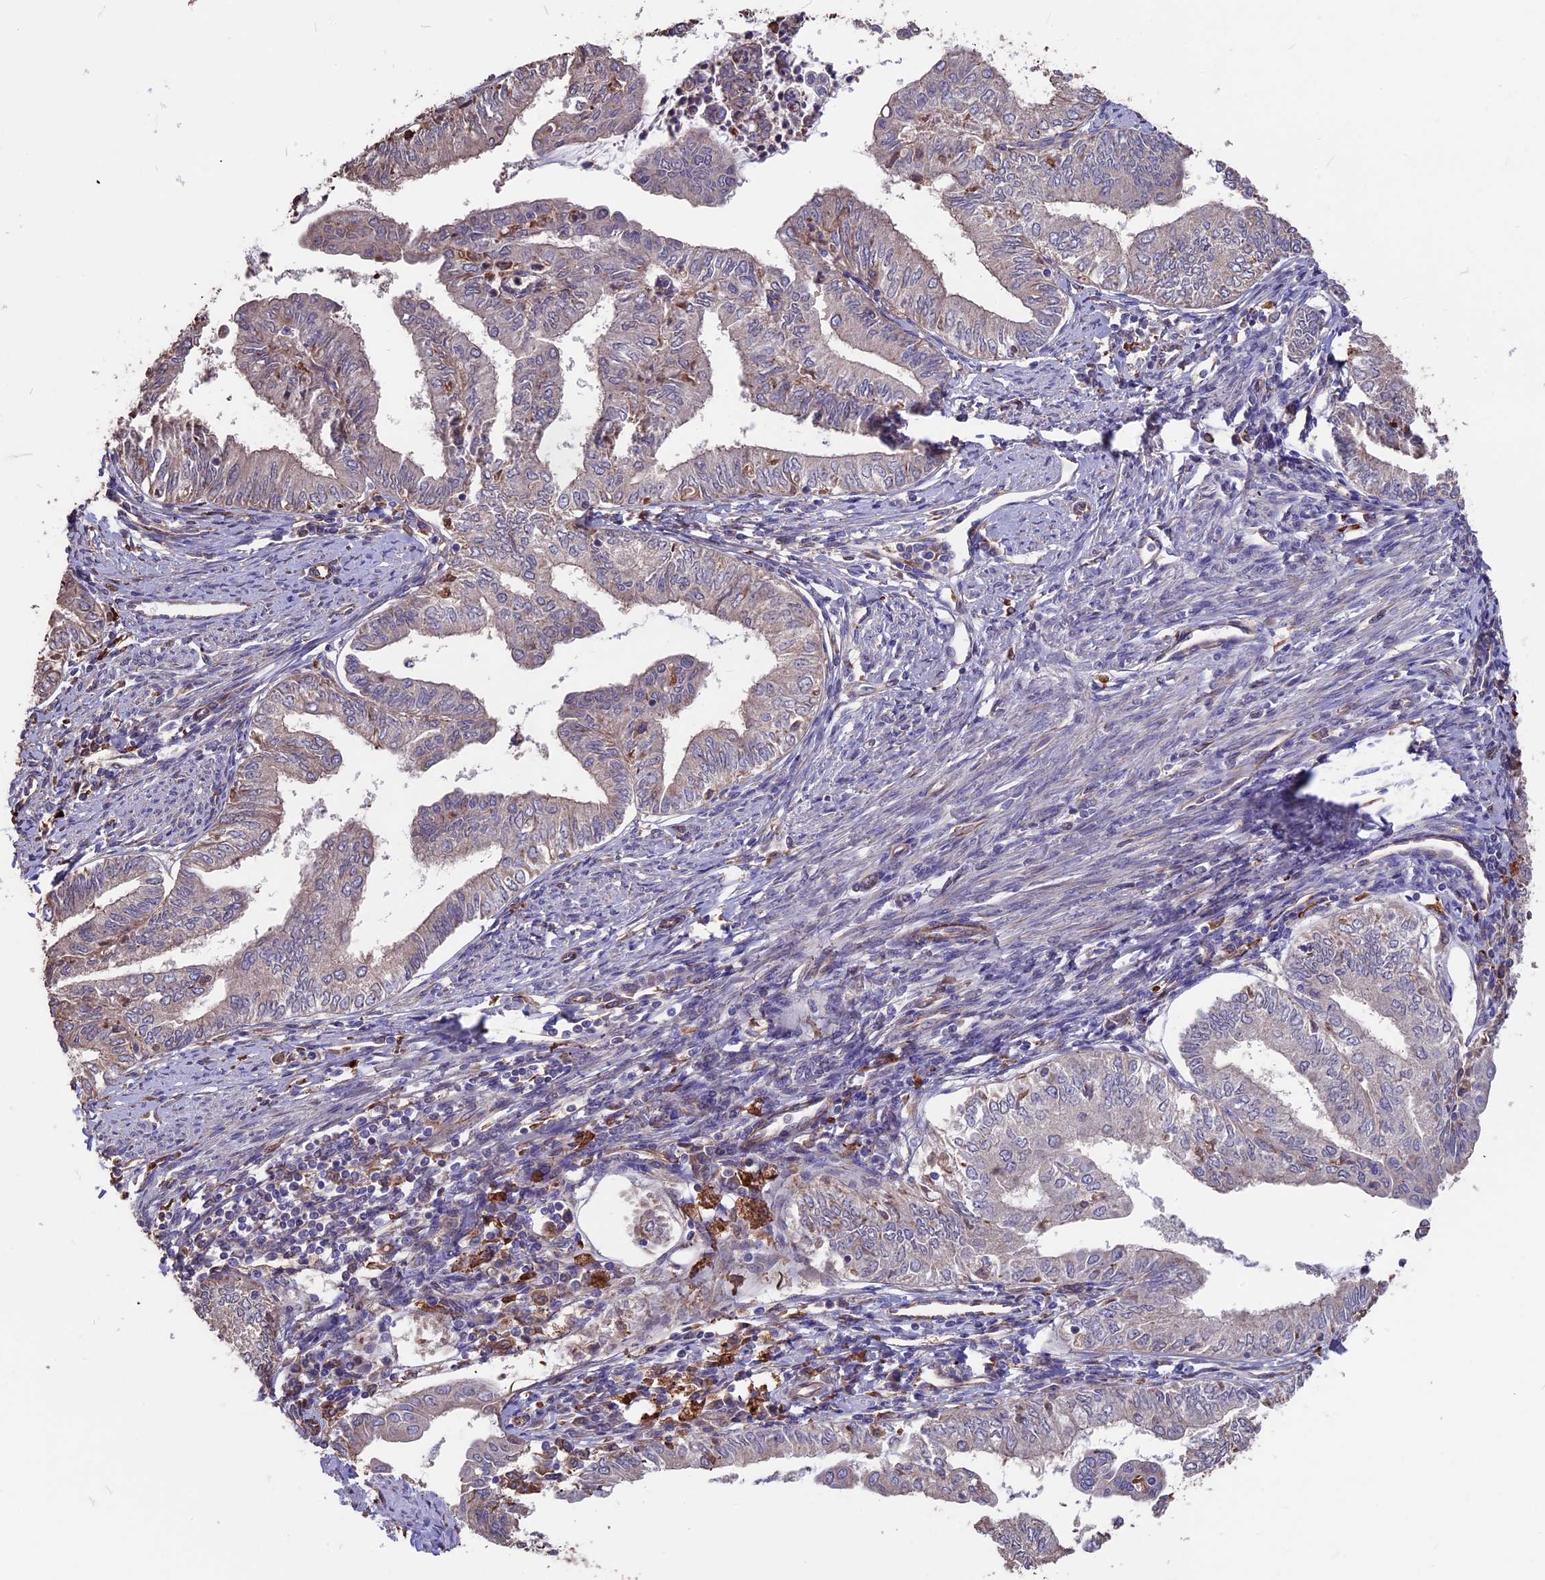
{"staining": {"intensity": "weak", "quantity": "25%-75%", "location": "cytoplasmic/membranous"}, "tissue": "endometrial cancer", "cell_type": "Tumor cells", "image_type": "cancer", "snomed": [{"axis": "morphology", "description": "Adenocarcinoma, NOS"}, {"axis": "topography", "description": "Endometrium"}], "caption": "About 25%-75% of tumor cells in endometrial adenocarcinoma exhibit weak cytoplasmic/membranous protein positivity as visualized by brown immunohistochemical staining.", "gene": "SEH1L", "patient": {"sex": "female", "age": 66}}